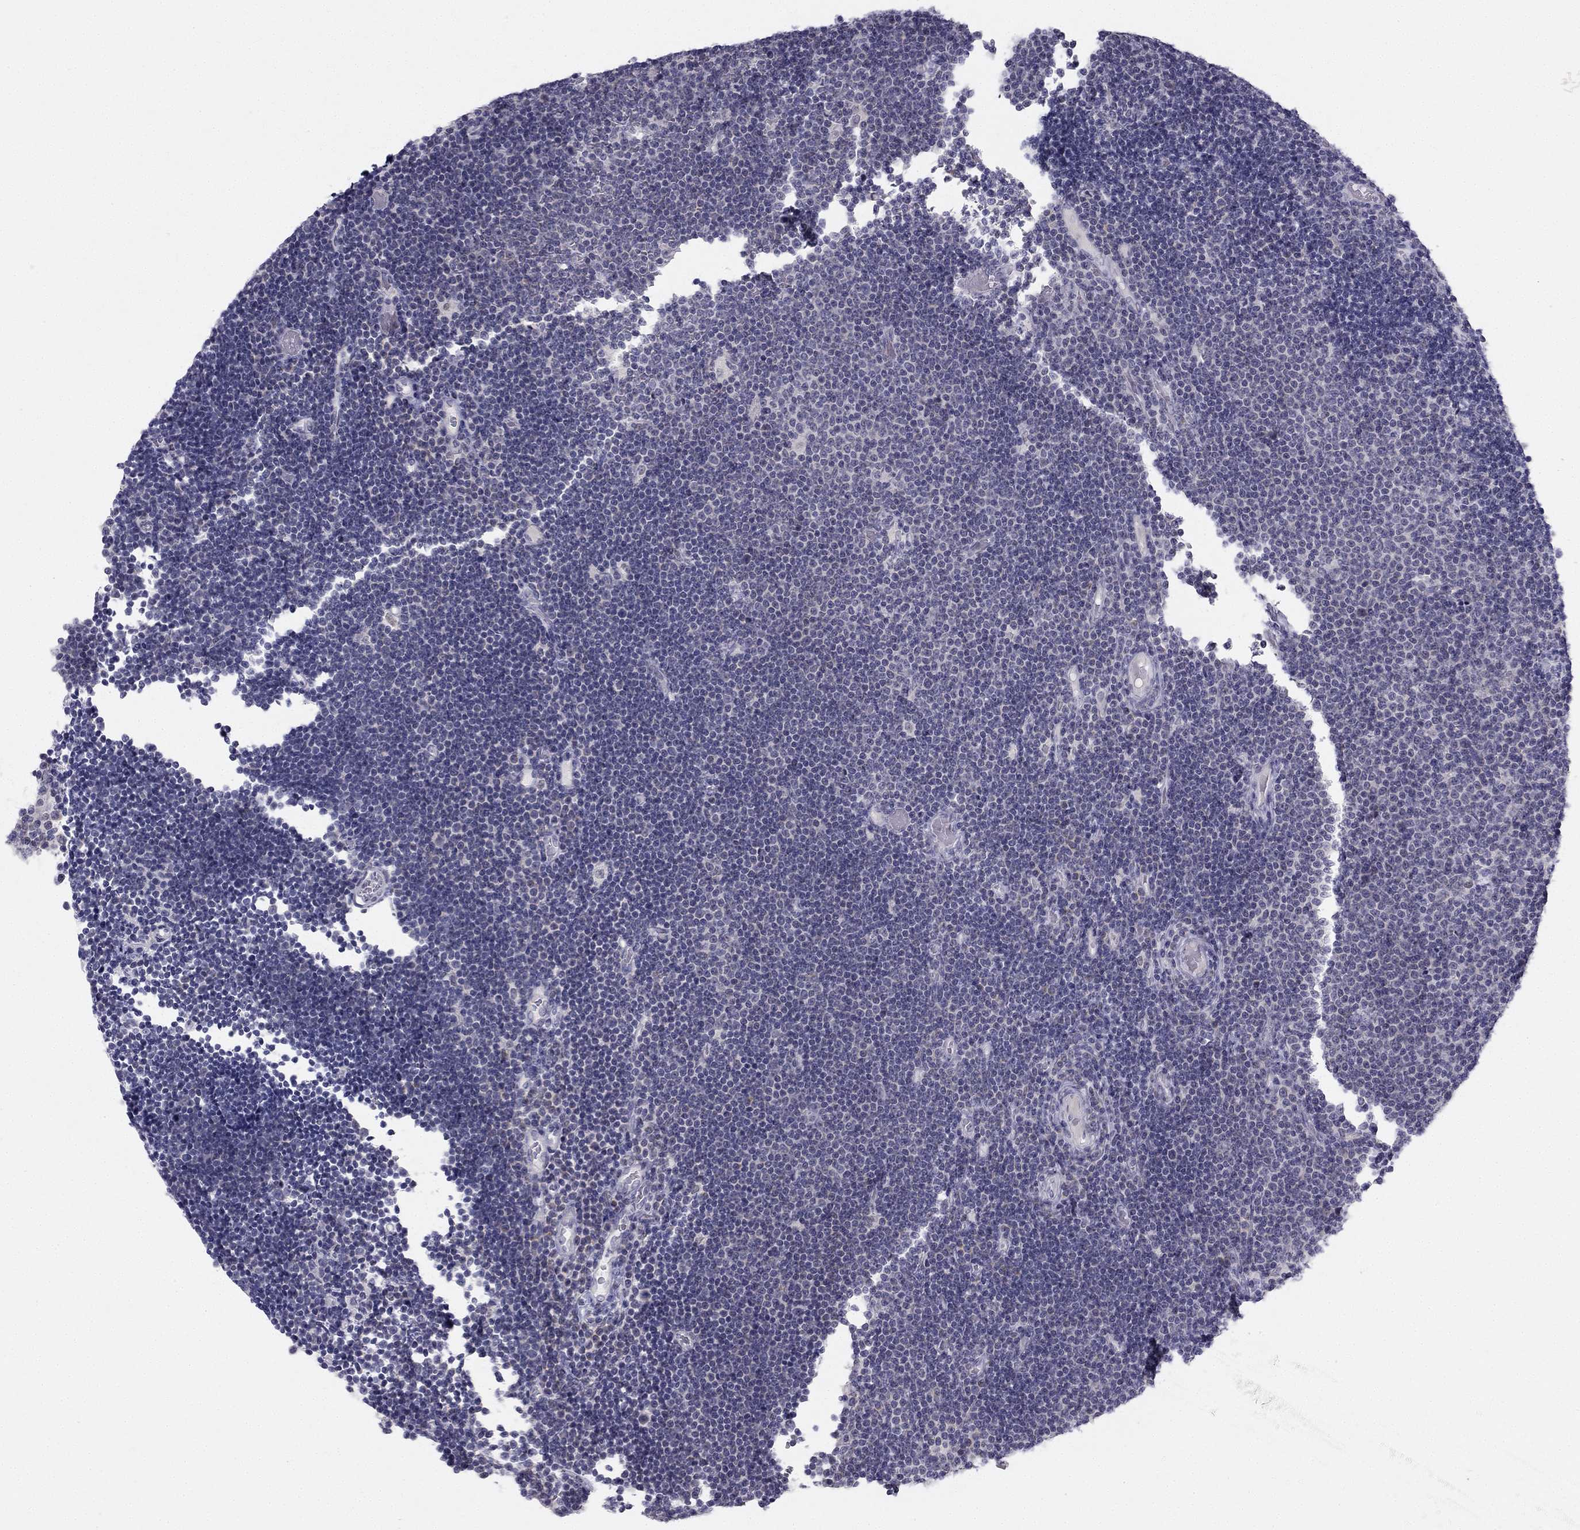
{"staining": {"intensity": "negative", "quantity": "none", "location": "none"}, "tissue": "lymphoma", "cell_type": "Tumor cells", "image_type": "cancer", "snomed": [{"axis": "morphology", "description": "Malignant lymphoma, non-Hodgkin's type, Low grade"}, {"axis": "topography", "description": "Brain"}], "caption": "Immunohistochemical staining of human lymphoma shows no significant staining in tumor cells.", "gene": "TRPS1", "patient": {"sex": "female", "age": 66}}